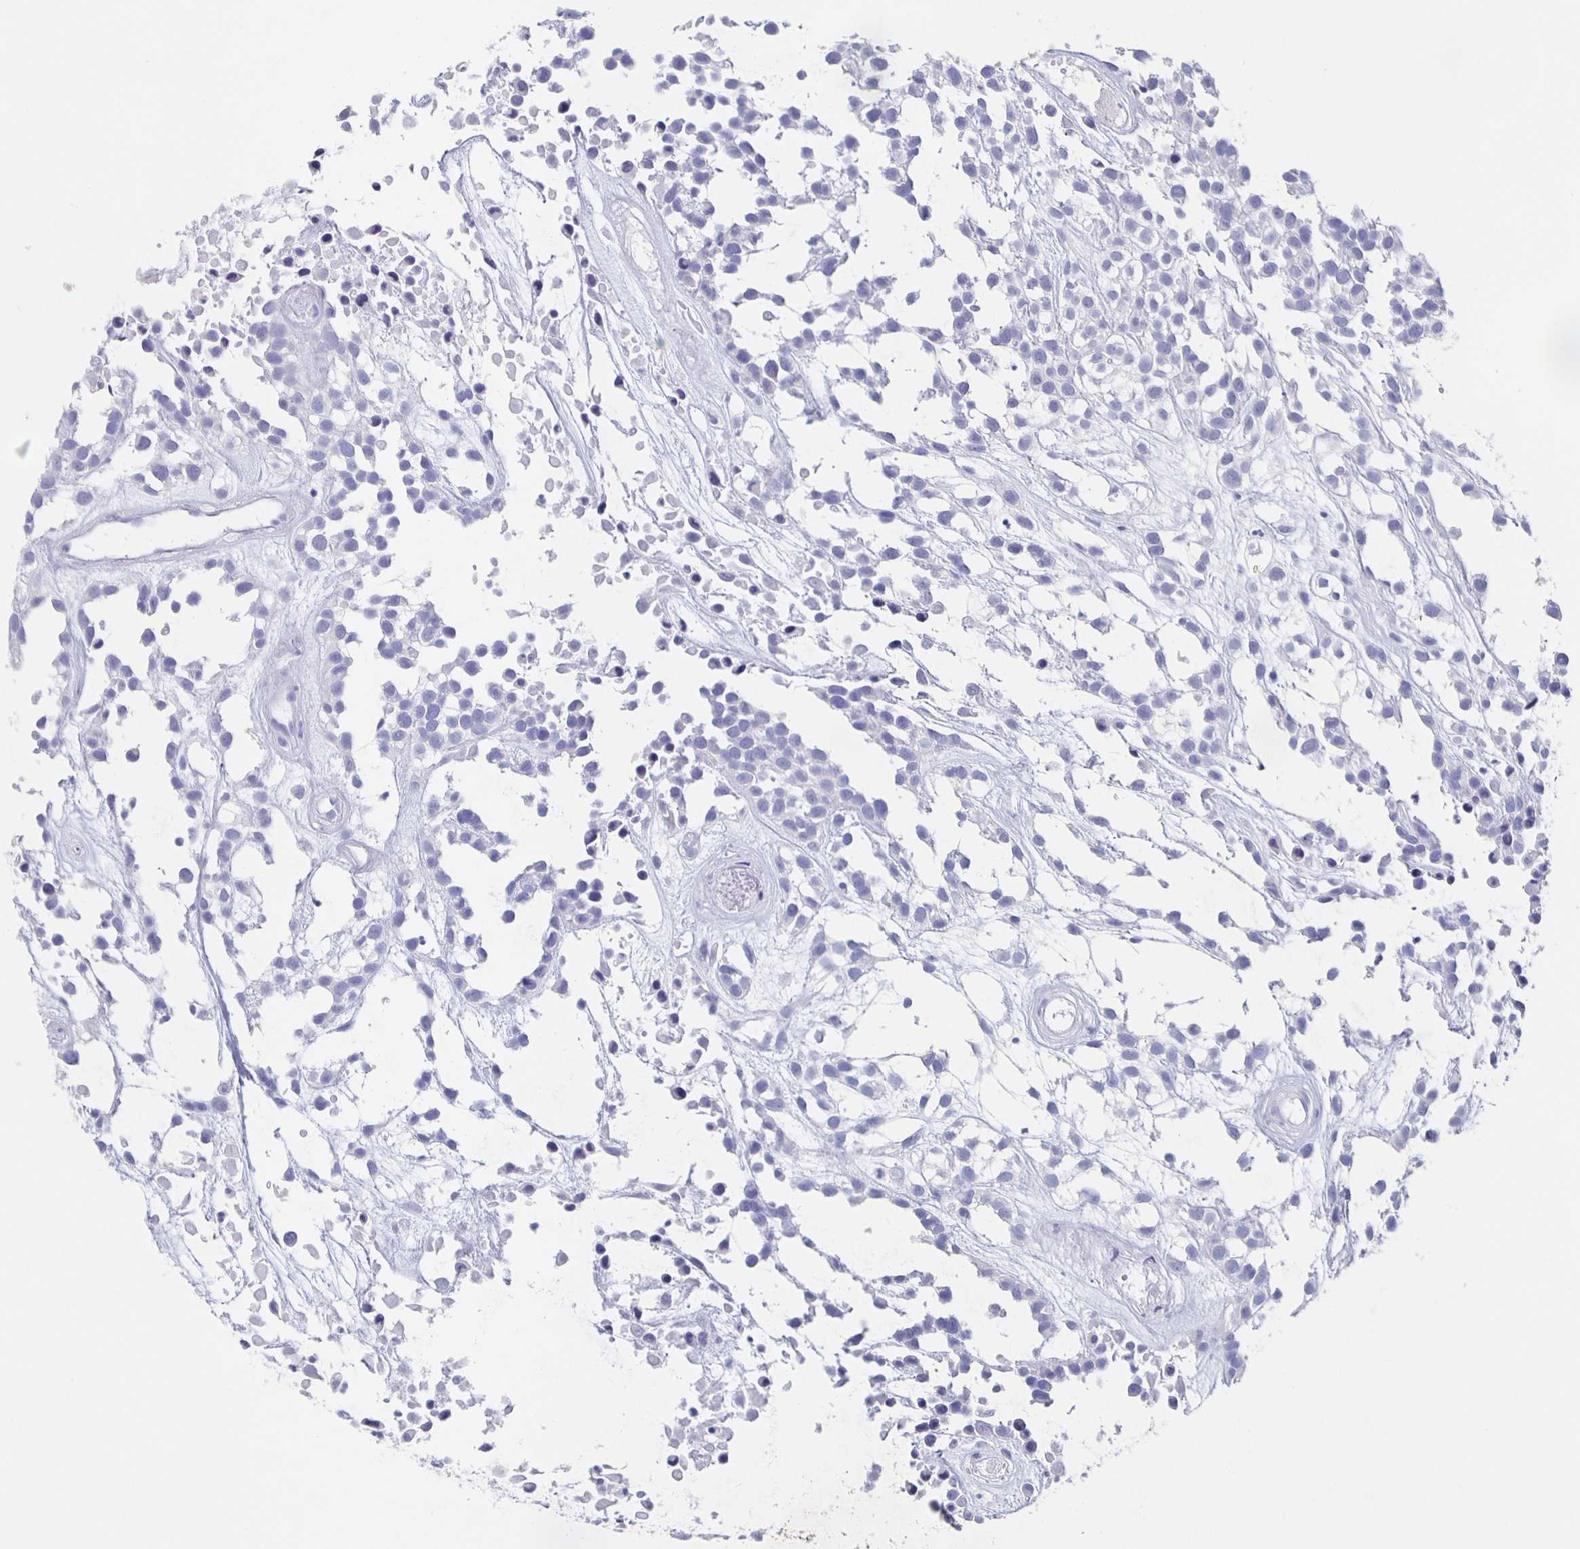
{"staining": {"intensity": "negative", "quantity": "none", "location": "none"}, "tissue": "urothelial cancer", "cell_type": "Tumor cells", "image_type": "cancer", "snomed": [{"axis": "morphology", "description": "Urothelial carcinoma, High grade"}, {"axis": "topography", "description": "Urinary bladder"}], "caption": "Tumor cells show no significant protein staining in urothelial carcinoma (high-grade).", "gene": "SLC34A2", "patient": {"sex": "male", "age": 56}}